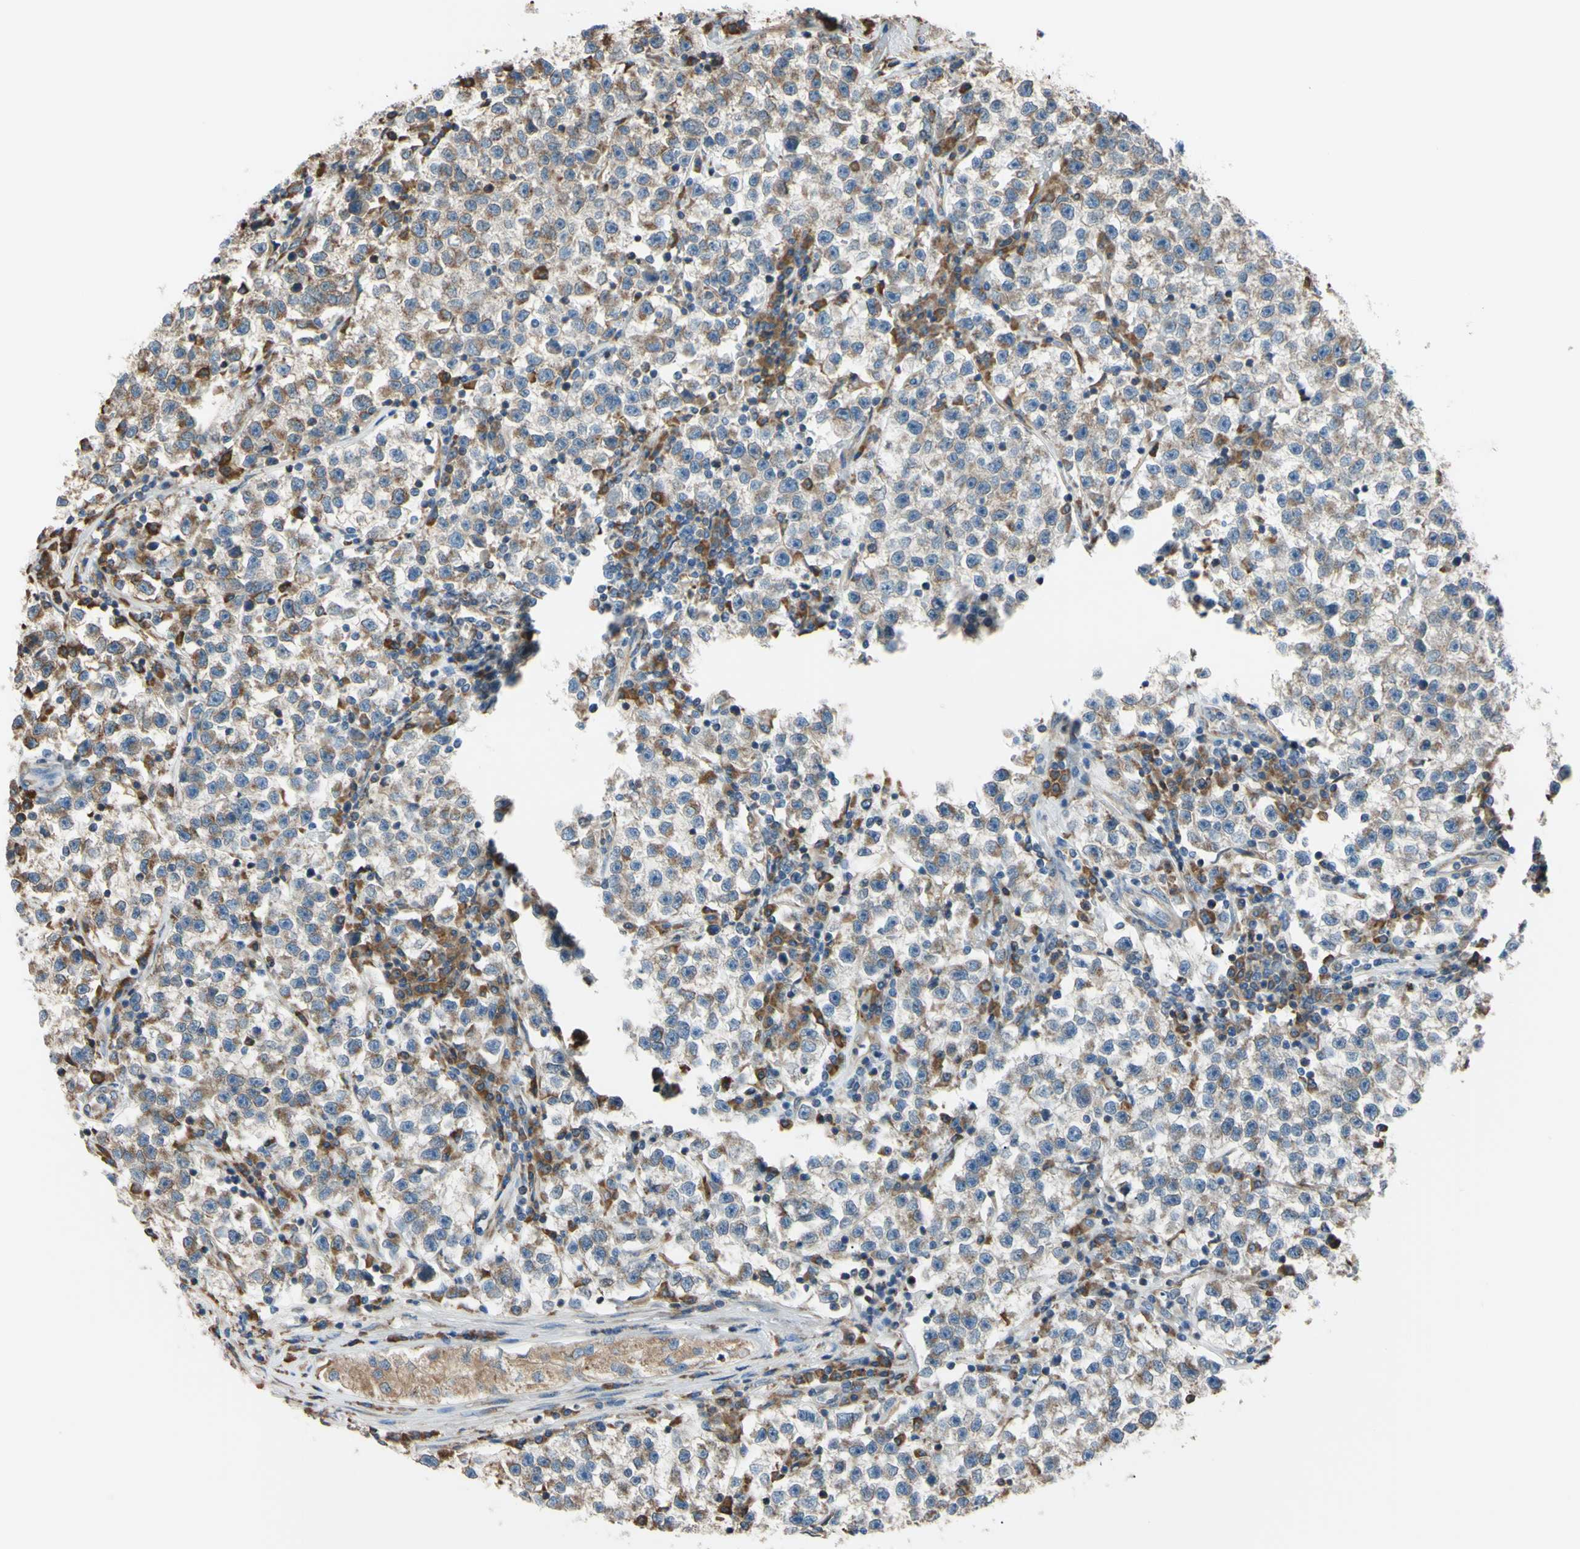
{"staining": {"intensity": "weak", "quantity": "25%-75%", "location": "cytoplasmic/membranous"}, "tissue": "testis cancer", "cell_type": "Tumor cells", "image_type": "cancer", "snomed": [{"axis": "morphology", "description": "Seminoma, NOS"}, {"axis": "topography", "description": "Testis"}], "caption": "Human testis cancer stained with a protein marker demonstrates weak staining in tumor cells.", "gene": "BMF", "patient": {"sex": "male", "age": 22}}